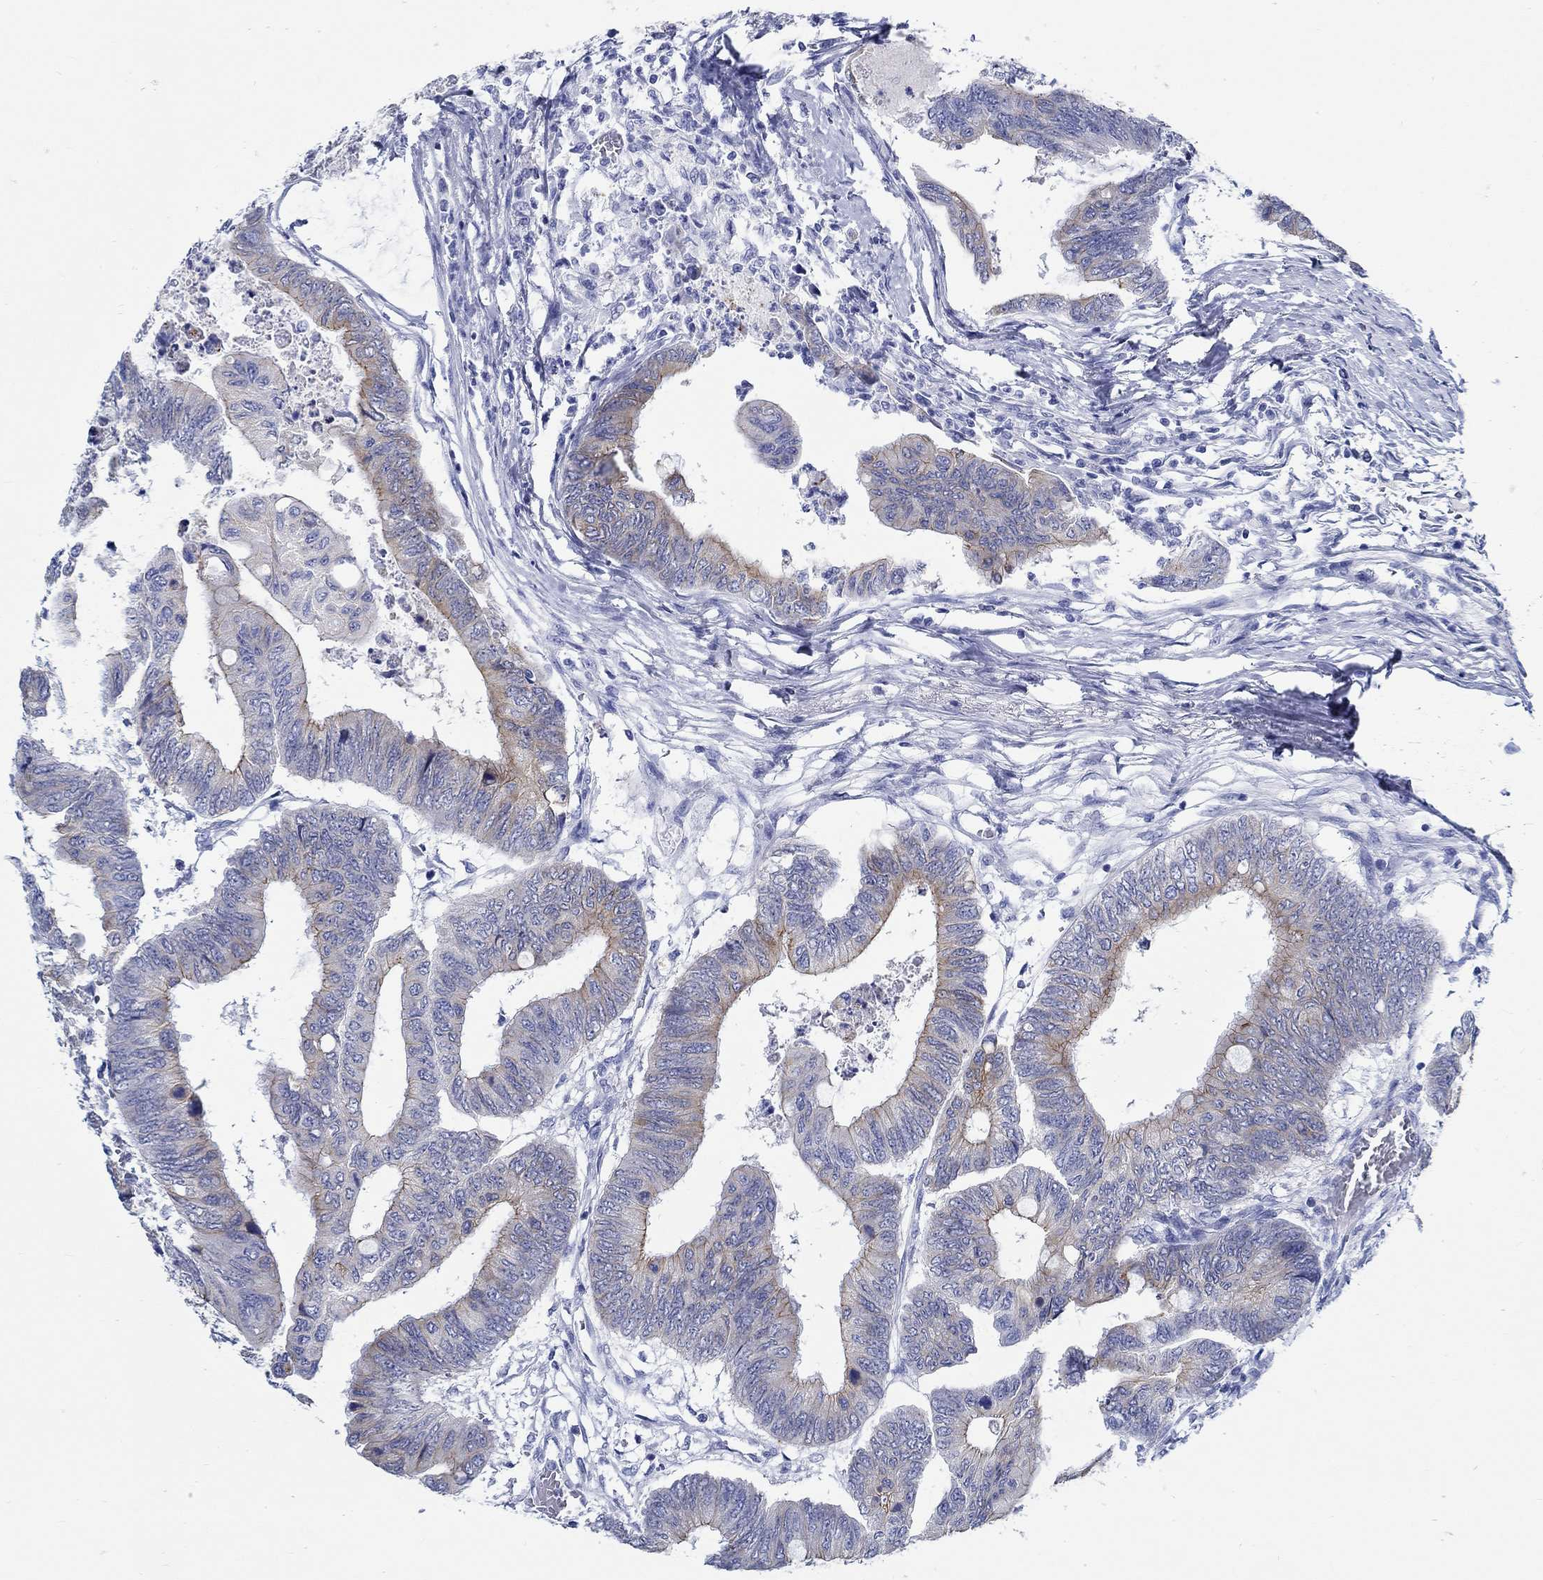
{"staining": {"intensity": "moderate", "quantity": "<25%", "location": "cytoplasmic/membranous"}, "tissue": "colorectal cancer", "cell_type": "Tumor cells", "image_type": "cancer", "snomed": [{"axis": "morphology", "description": "Normal tissue, NOS"}, {"axis": "morphology", "description": "Adenocarcinoma, NOS"}, {"axis": "topography", "description": "Rectum"}, {"axis": "topography", "description": "Peripheral nerve tissue"}], "caption": "This is an image of immunohistochemistry staining of adenocarcinoma (colorectal), which shows moderate staining in the cytoplasmic/membranous of tumor cells.", "gene": "RD3L", "patient": {"sex": "male", "age": 92}}